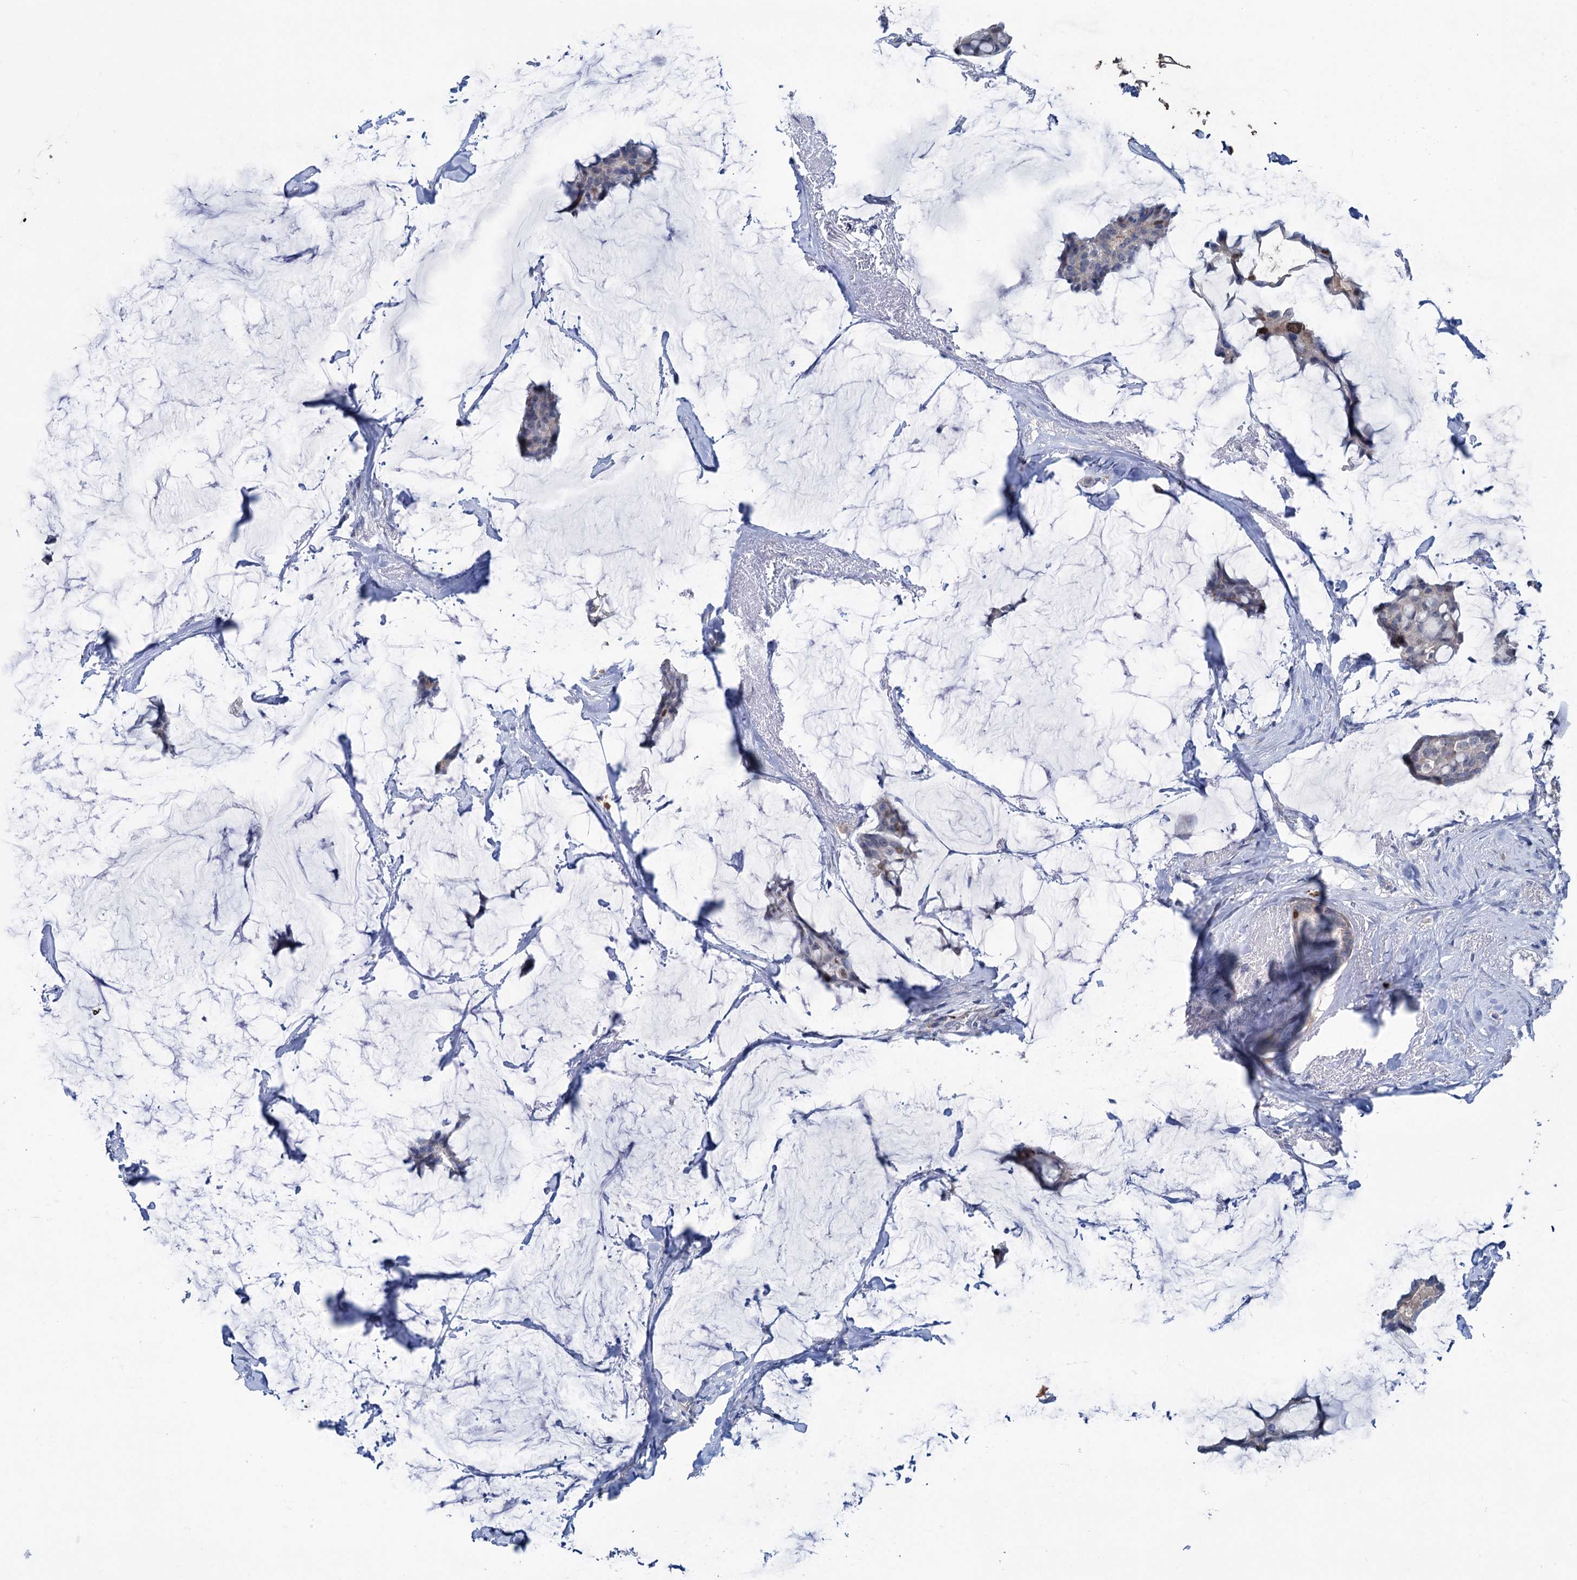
{"staining": {"intensity": "negative", "quantity": "none", "location": "none"}, "tissue": "breast cancer", "cell_type": "Tumor cells", "image_type": "cancer", "snomed": [{"axis": "morphology", "description": "Duct carcinoma"}, {"axis": "topography", "description": "Breast"}], "caption": "Intraductal carcinoma (breast) was stained to show a protein in brown. There is no significant expression in tumor cells.", "gene": "FAM111B", "patient": {"sex": "female", "age": 93}}